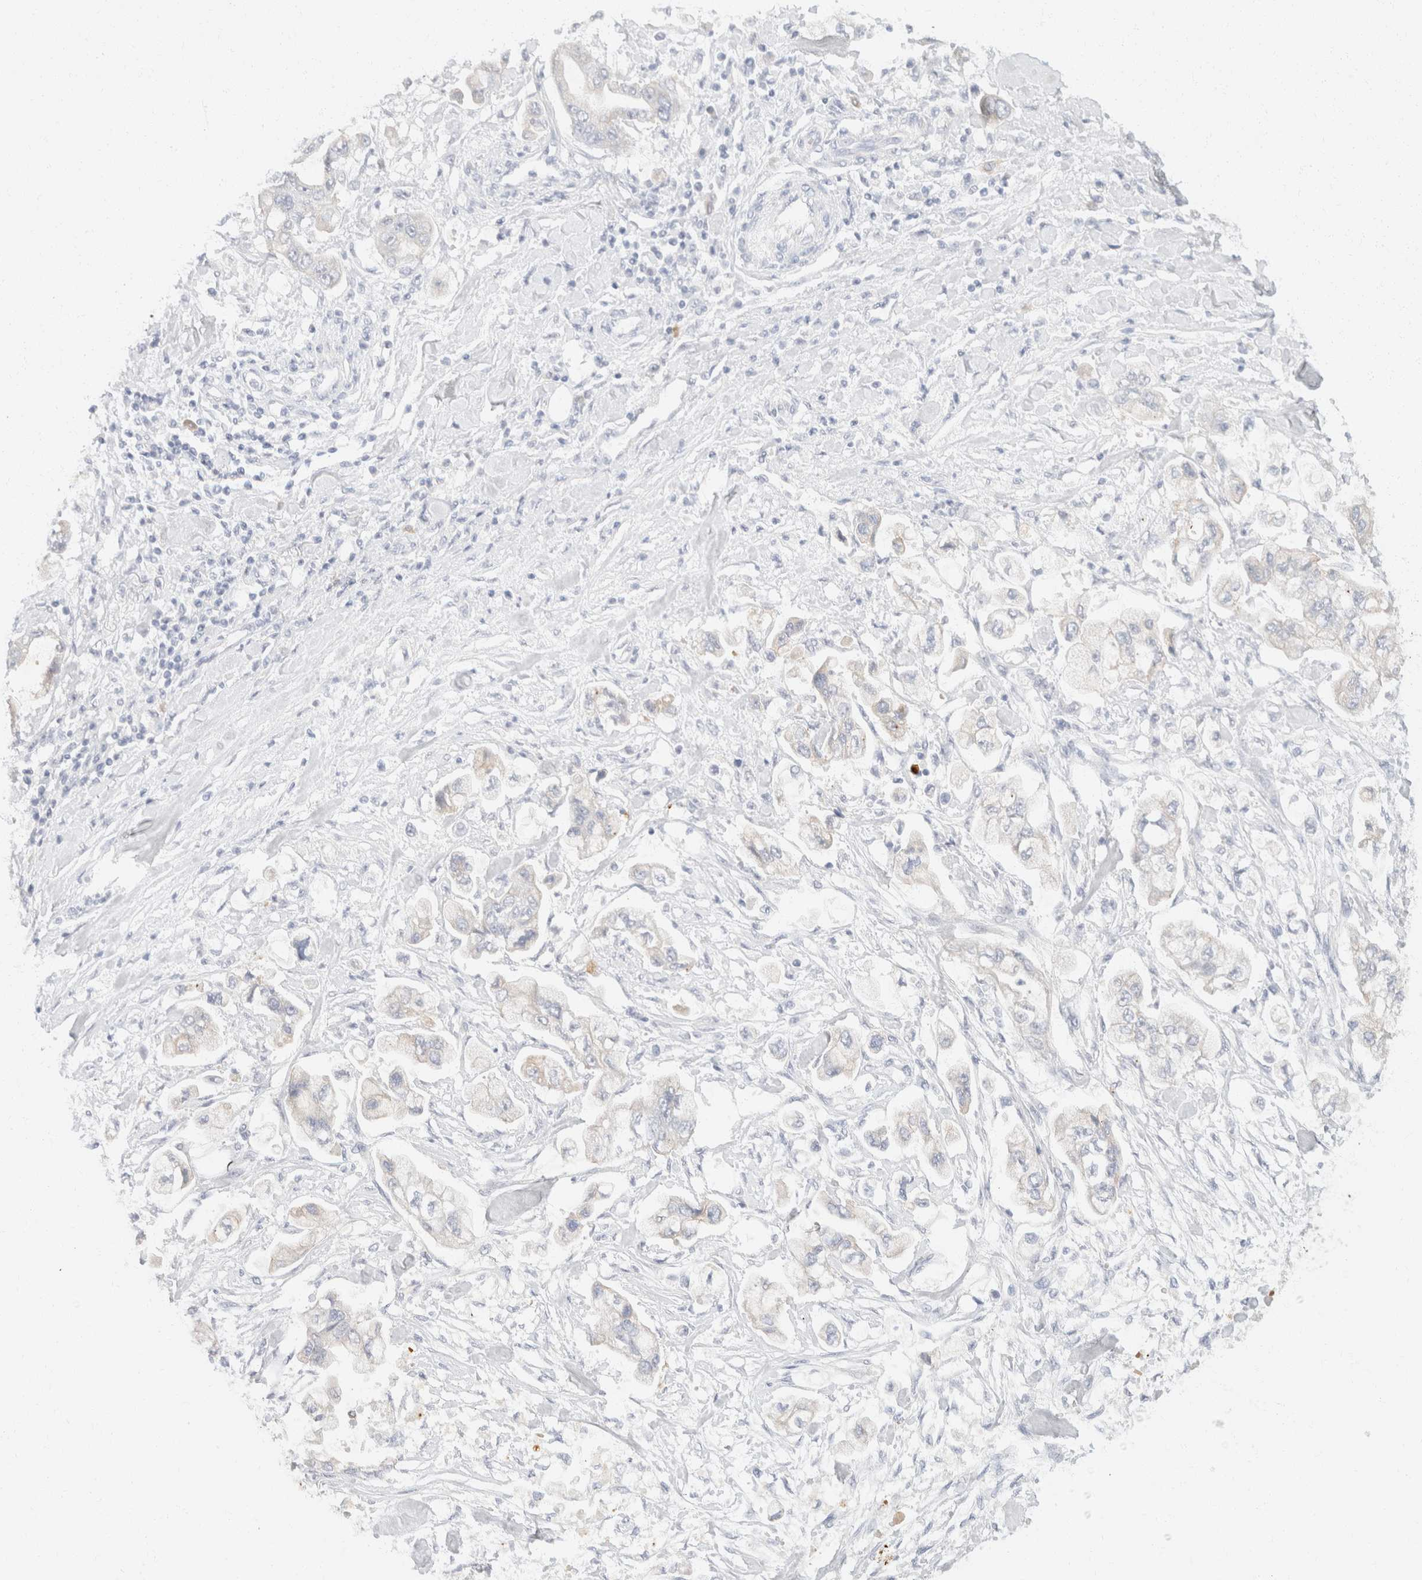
{"staining": {"intensity": "negative", "quantity": "none", "location": "none"}, "tissue": "stomach cancer", "cell_type": "Tumor cells", "image_type": "cancer", "snomed": [{"axis": "morphology", "description": "Normal tissue, NOS"}, {"axis": "morphology", "description": "Adenocarcinoma, NOS"}, {"axis": "topography", "description": "Stomach"}], "caption": "Histopathology image shows no protein positivity in tumor cells of stomach cancer tissue.", "gene": "KRT20", "patient": {"sex": "male", "age": 62}}